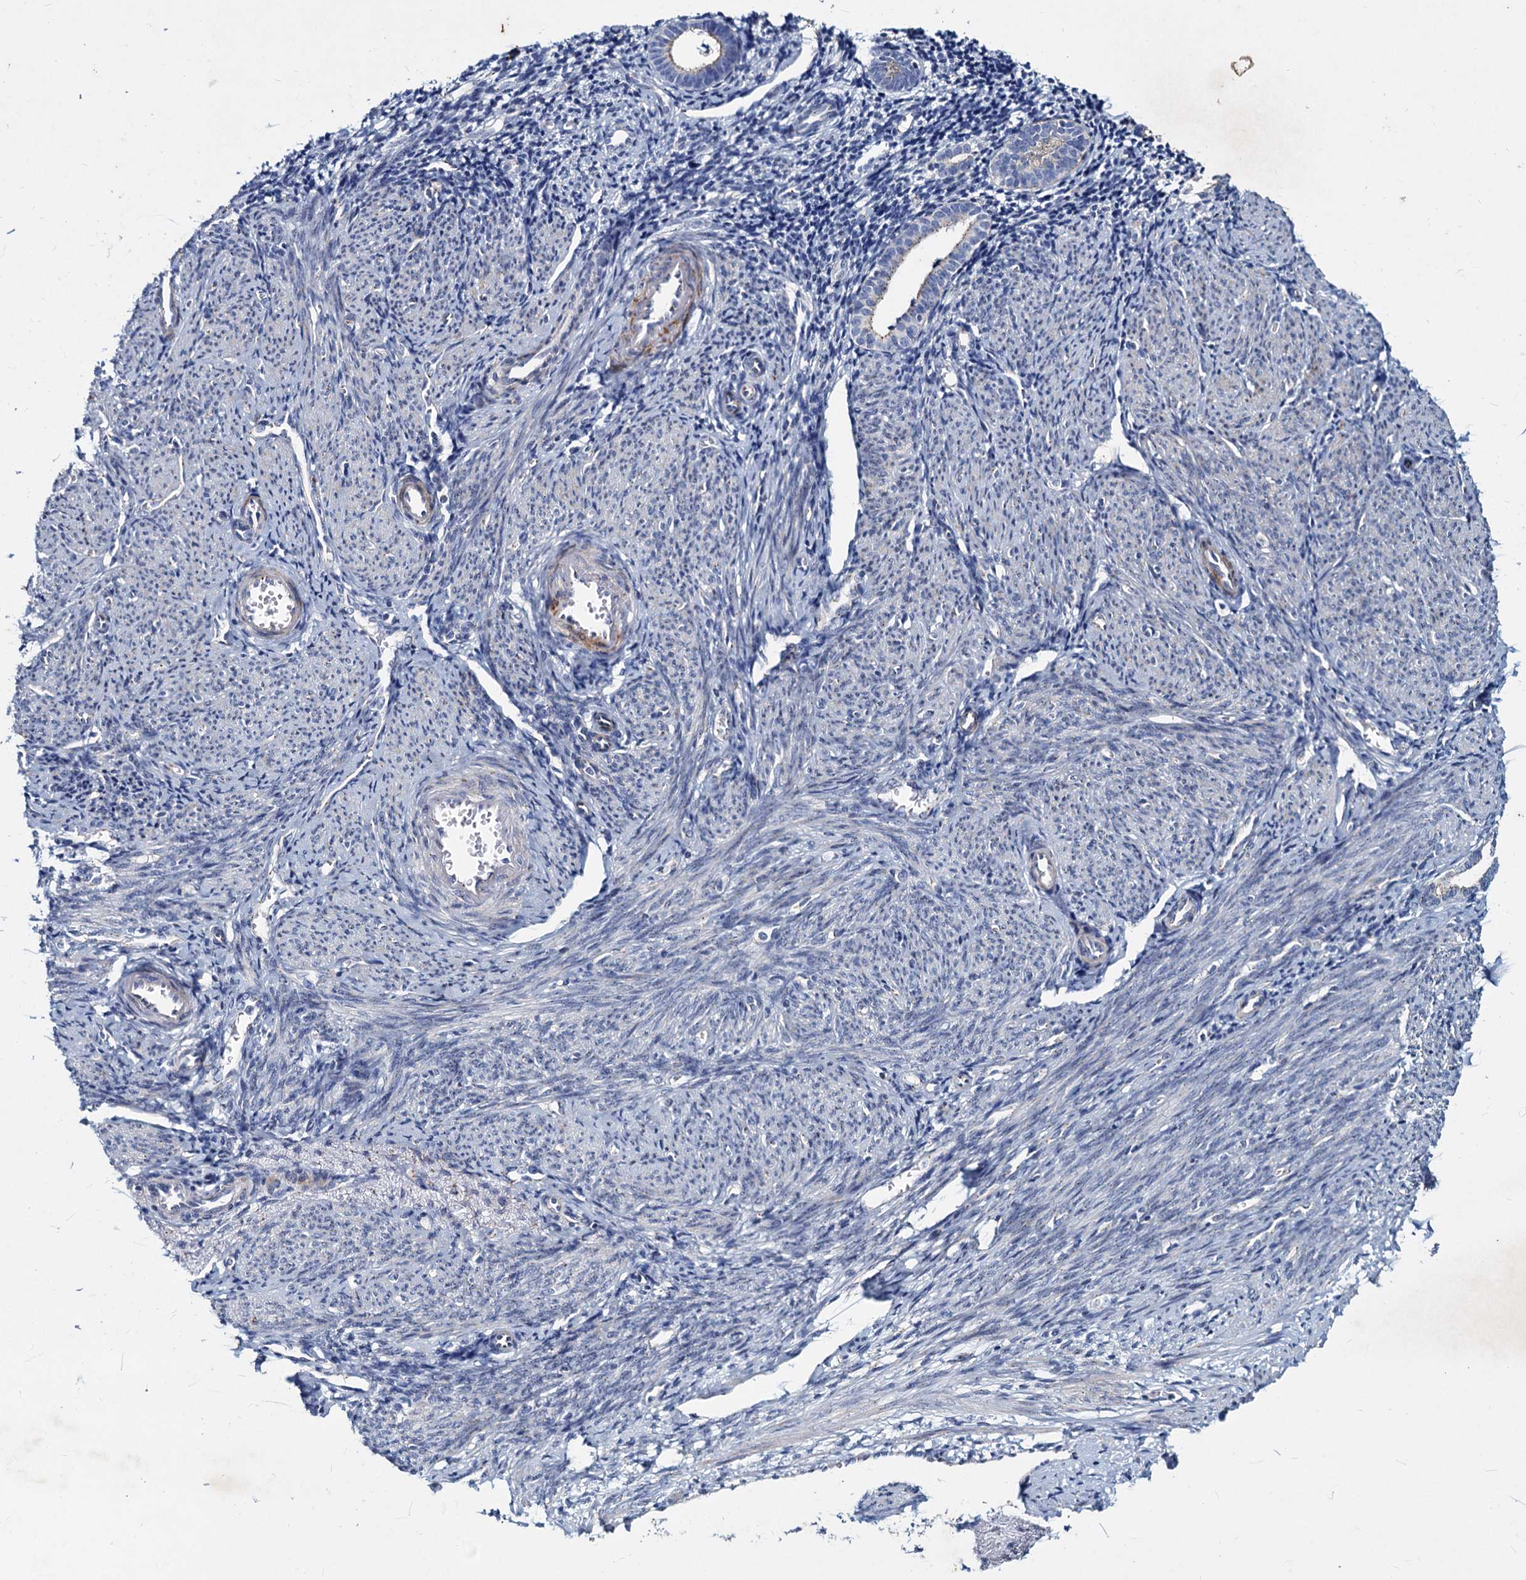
{"staining": {"intensity": "negative", "quantity": "none", "location": "none"}, "tissue": "endometrium", "cell_type": "Cells in endometrial stroma", "image_type": "normal", "snomed": [{"axis": "morphology", "description": "Normal tissue, NOS"}, {"axis": "topography", "description": "Endometrium"}], "caption": "DAB immunohistochemical staining of benign endometrium displays no significant staining in cells in endometrial stroma.", "gene": "AGBL4", "patient": {"sex": "female", "age": 56}}